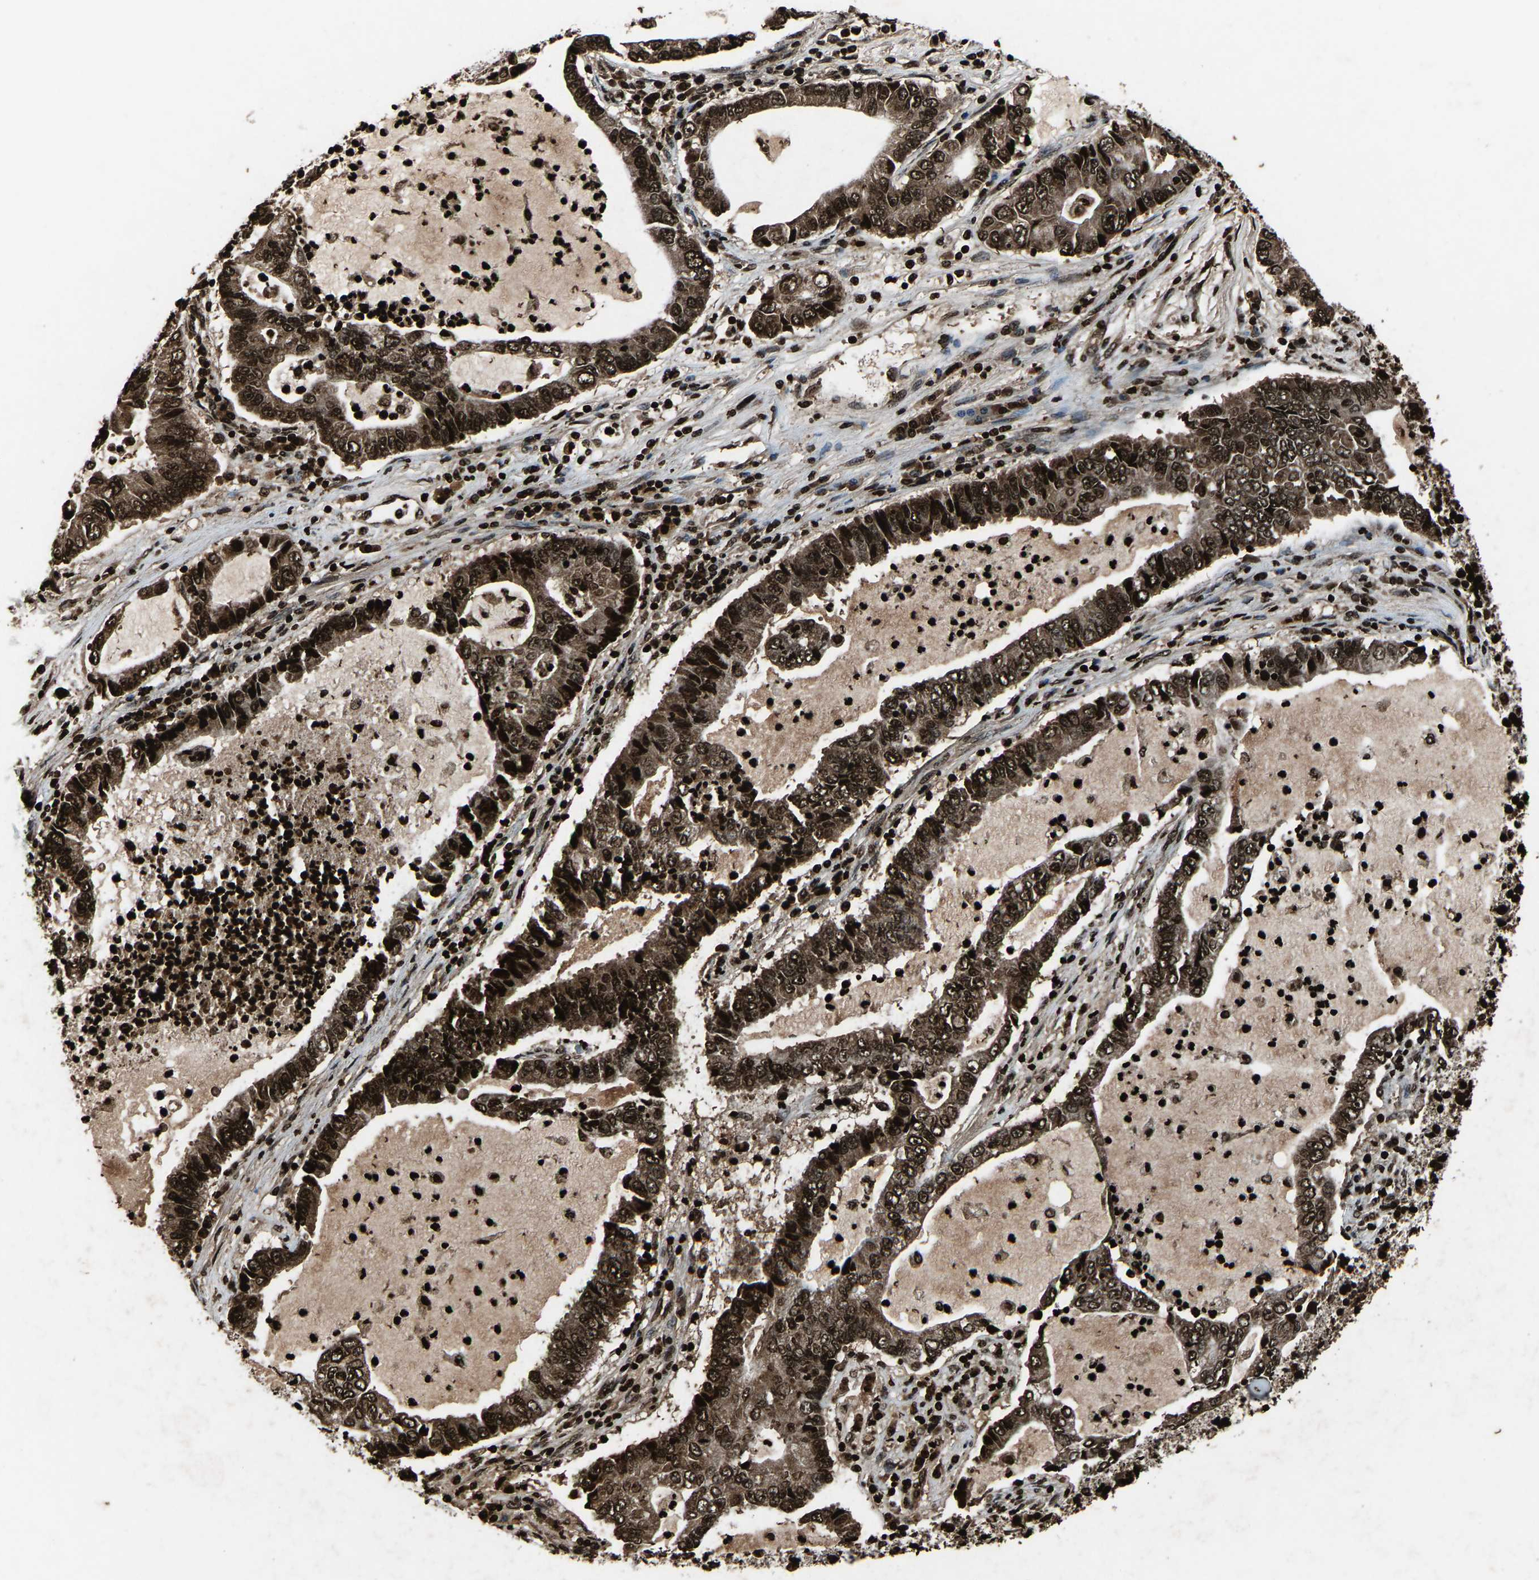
{"staining": {"intensity": "strong", "quantity": ">75%", "location": "cytoplasmic/membranous,nuclear"}, "tissue": "lung cancer", "cell_type": "Tumor cells", "image_type": "cancer", "snomed": [{"axis": "morphology", "description": "Adenocarcinoma, NOS"}, {"axis": "topography", "description": "Lung"}], "caption": "Immunohistochemistry of human lung cancer reveals high levels of strong cytoplasmic/membranous and nuclear staining in approximately >75% of tumor cells.", "gene": "H4C1", "patient": {"sex": "female", "age": 51}}